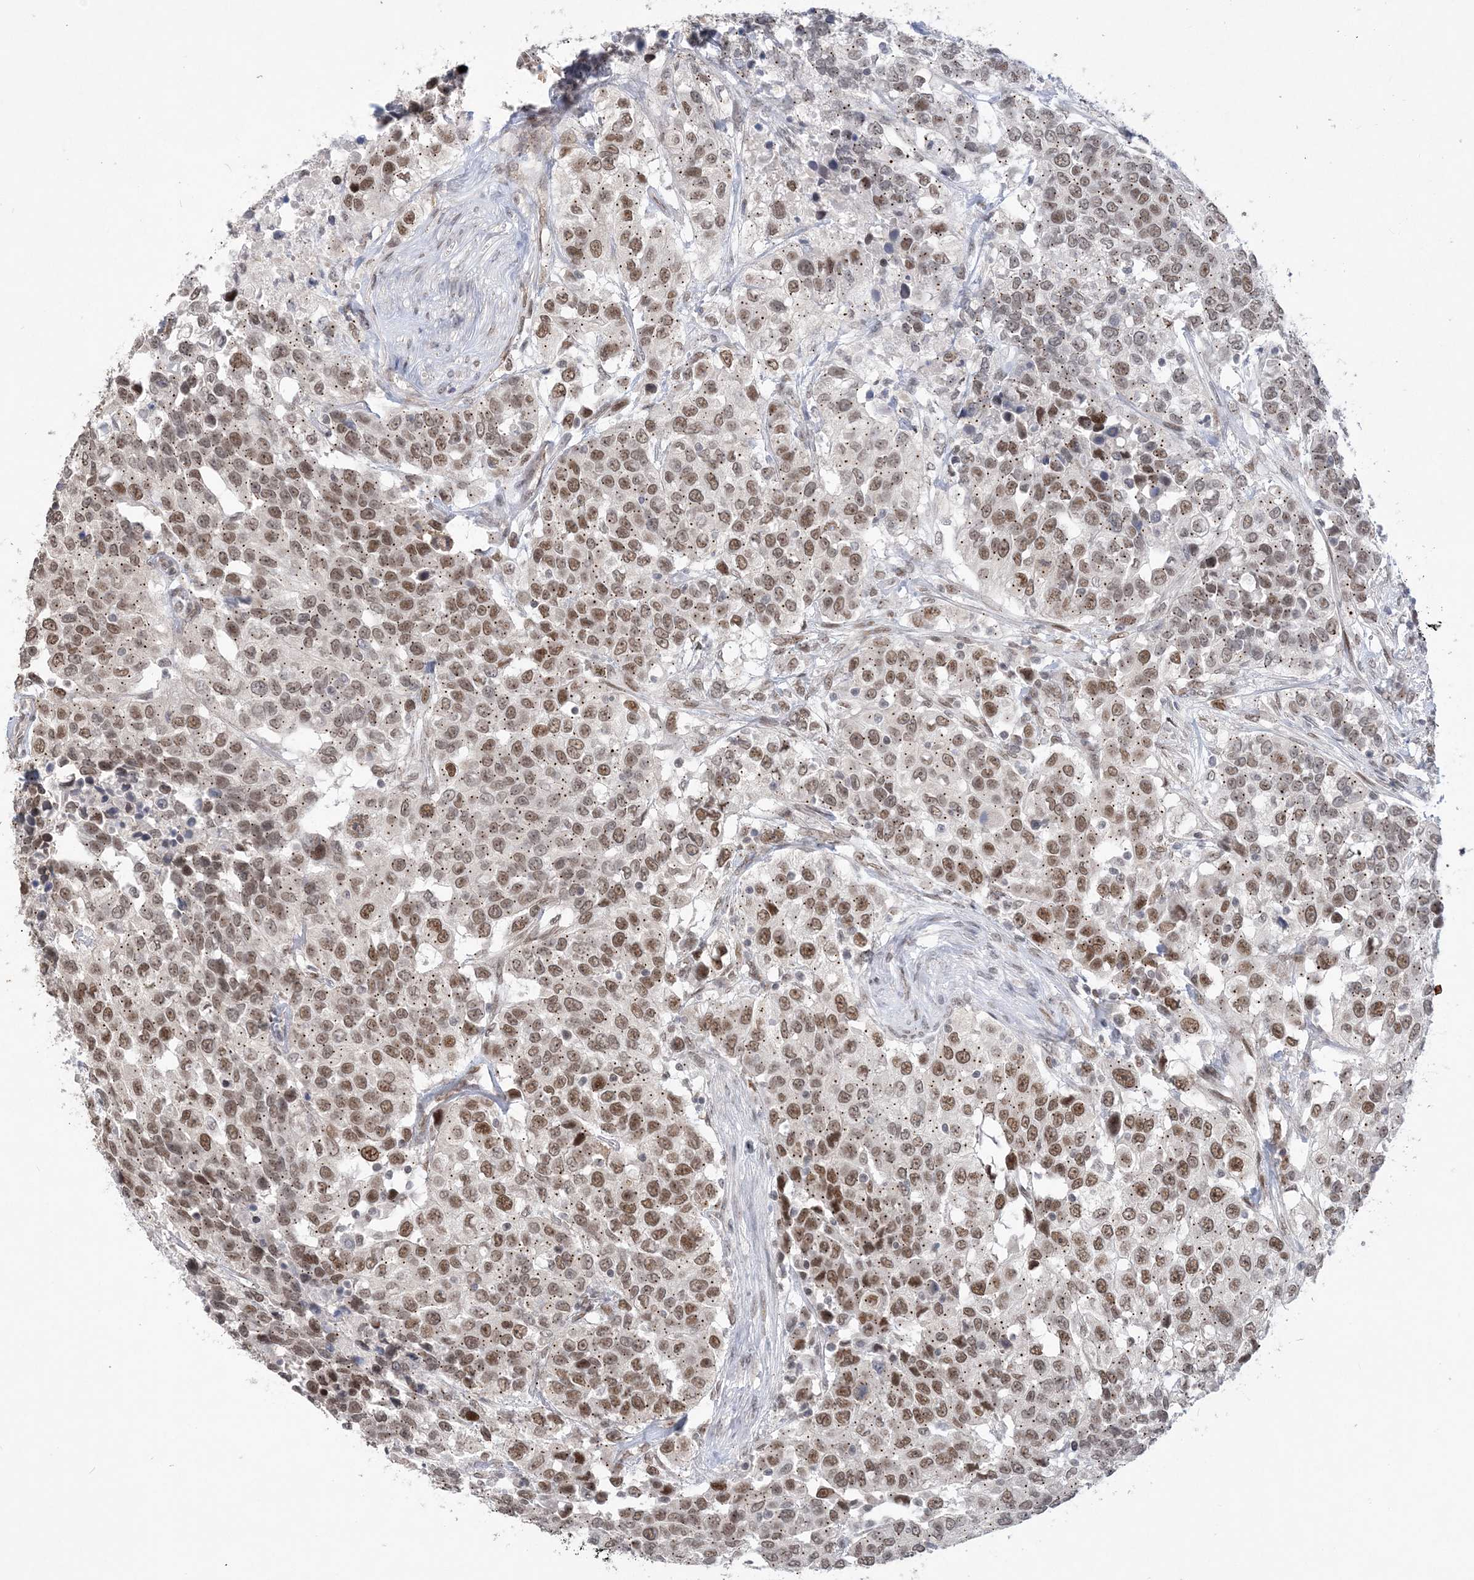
{"staining": {"intensity": "moderate", "quantity": ">75%", "location": "nuclear"}, "tissue": "urothelial cancer", "cell_type": "Tumor cells", "image_type": "cancer", "snomed": [{"axis": "morphology", "description": "Urothelial carcinoma, High grade"}, {"axis": "topography", "description": "Urinary bladder"}], "caption": "High-grade urothelial carcinoma stained with DAB (3,3'-diaminobenzidine) immunohistochemistry (IHC) exhibits medium levels of moderate nuclear staining in approximately >75% of tumor cells.", "gene": "WAC", "patient": {"sex": "female", "age": 80}}